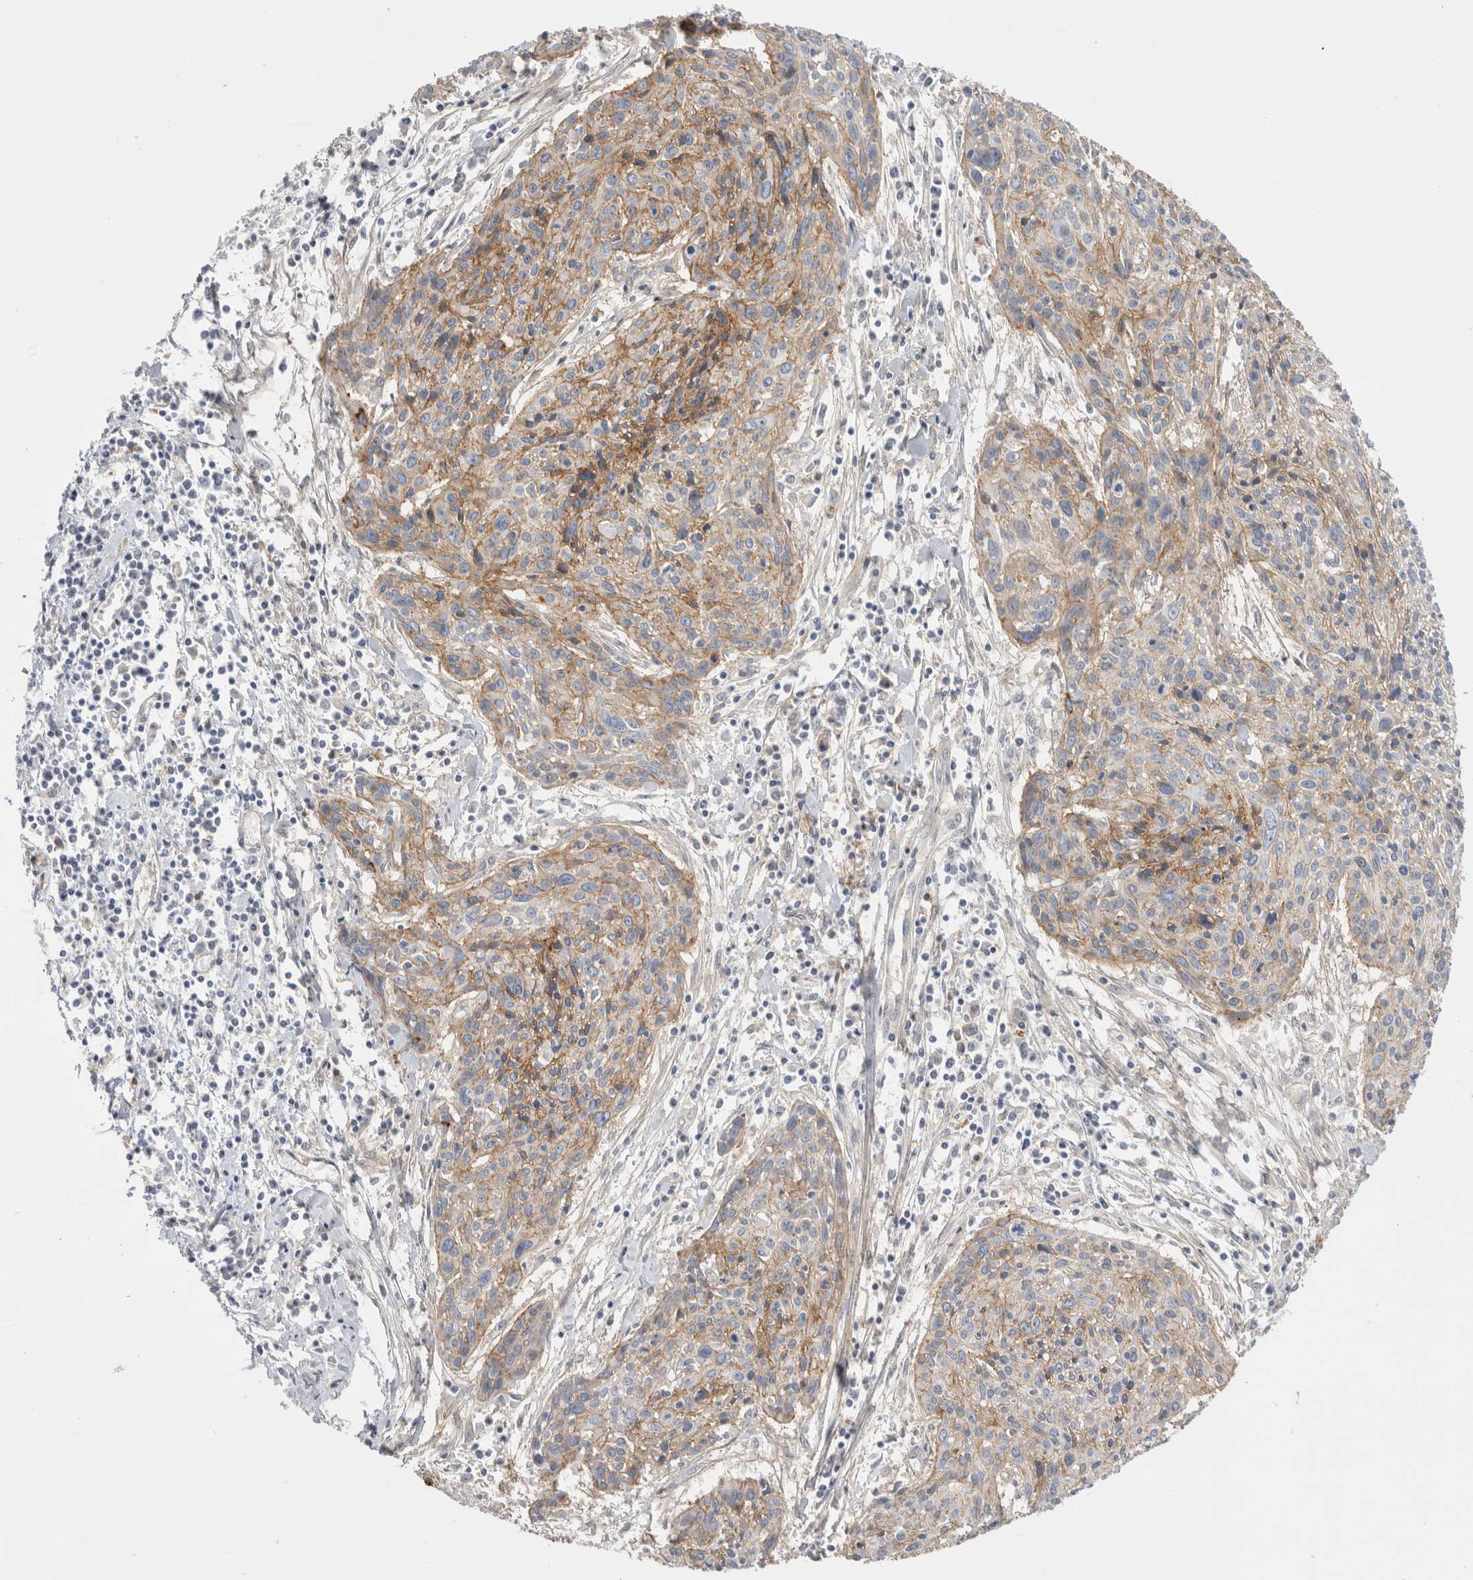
{"staining": {"intensity": "moderate", "quantity": ">75%", "location": "cytoplasmic/membranous"}, "tissue": "cervical cancer", "cell_type": "Tumor cells", "image_type": "cancer", "snomed": [{"axis": "morphology", "description": "Squamous cell carcinoma, NOS"}, {"axis": "topography", "description": "Cervix"}], "caption": "An image of cervical cancer stained for a protein reveals moderate cytoplasmic/membranous brown staining in tumor cells. (IHC, brightfield microscopy, high magnification).", "gene": "VANGL1", "patient": {"sex": "female", "age": 51}}